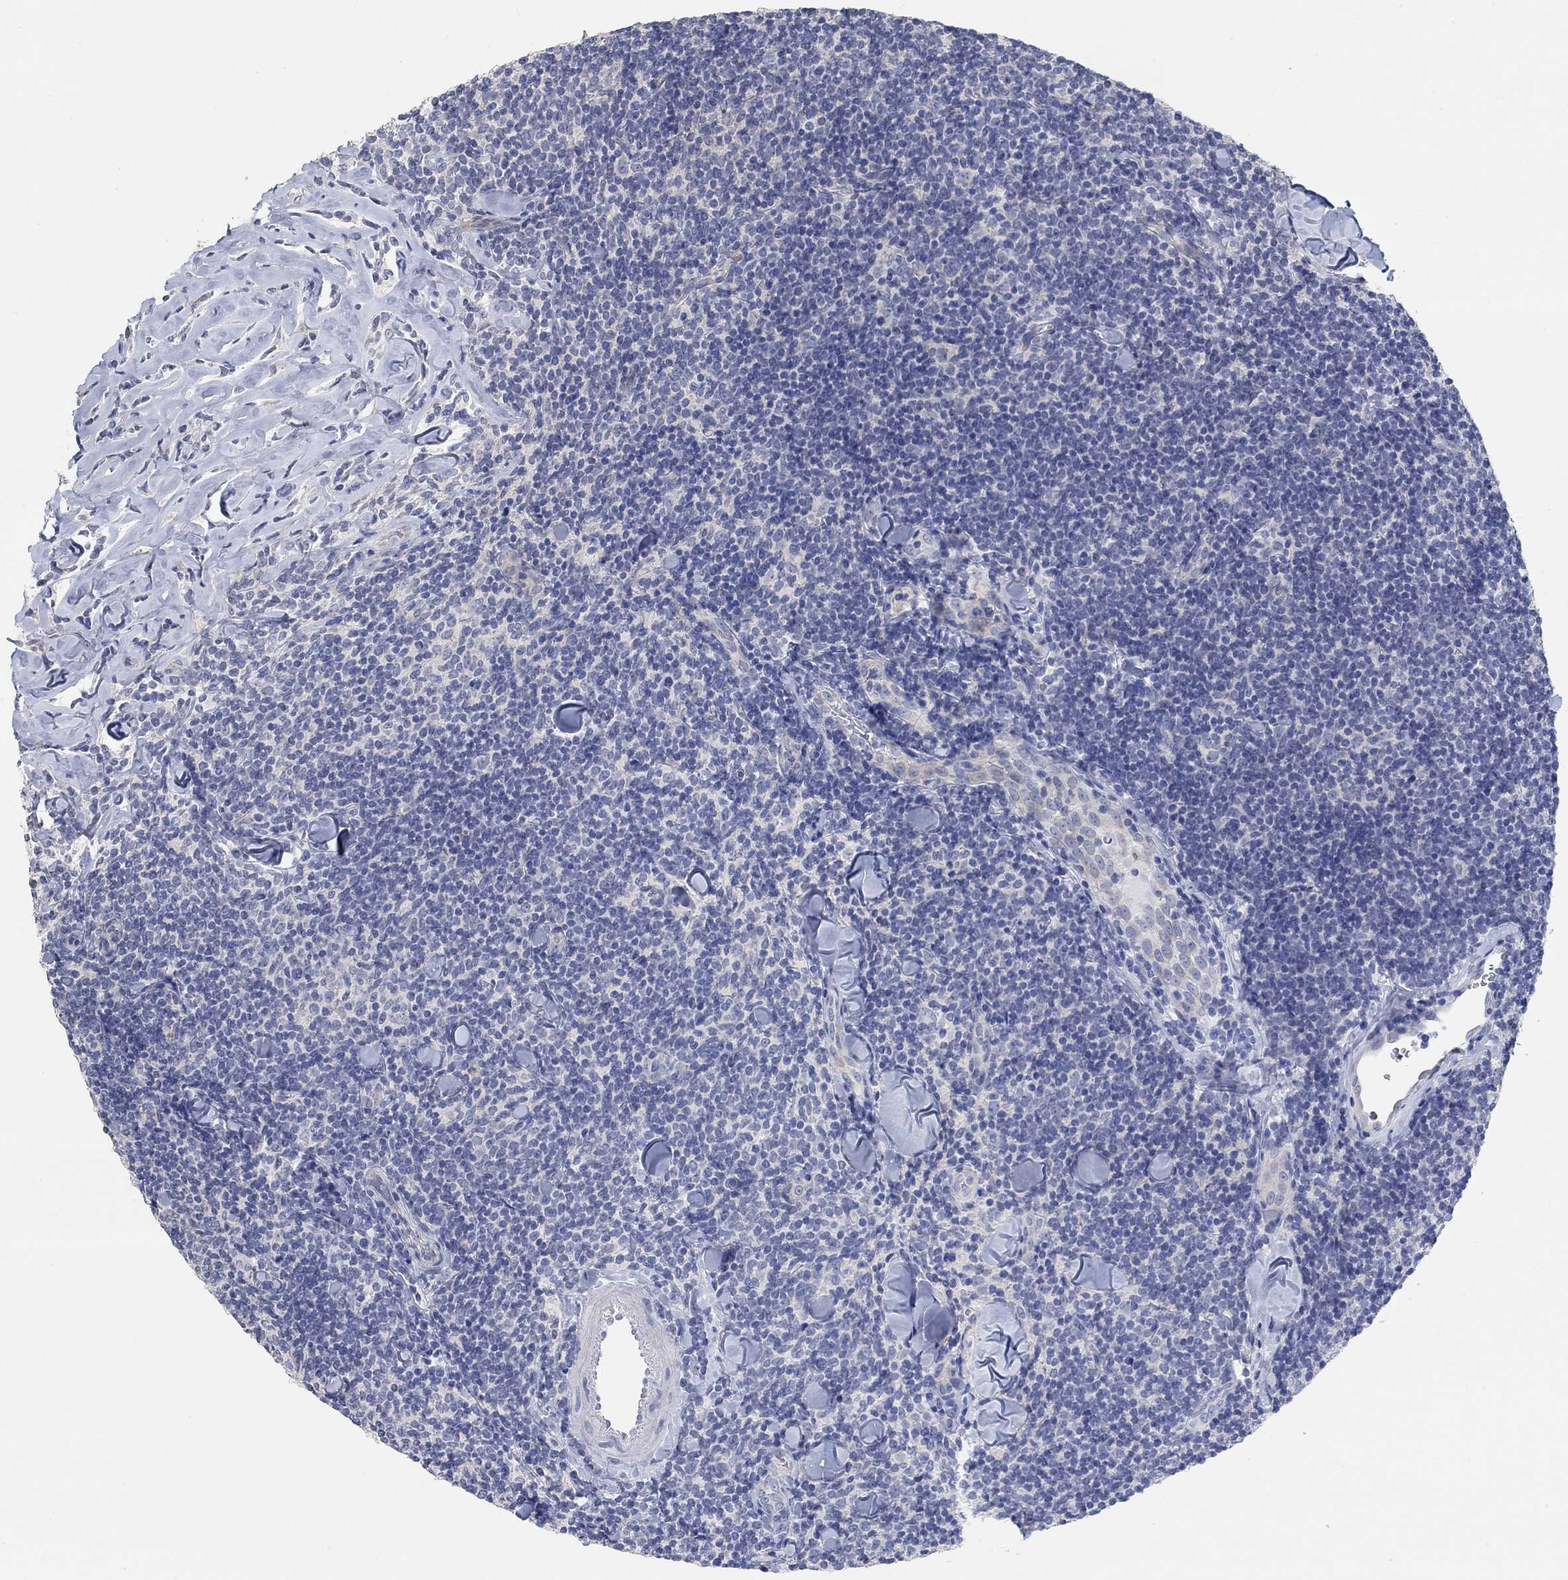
{"staining": {"intensity": "negative", "quantity": "none", "location": "none"}, "tissue": "lymphoma", "cell_type": "Tumor cells", "image_type": "cancer", "snomed": [{"axis": "morphology", "description": "Malignant lymphoma, non-Hodgkin's type, Low grade"}, {"axis": "topography", "description": "Lymph node"}], "caption": "Immunohistochemistry micrograph of neoplastic tissue: malignant lymphoma, non-Hodgkin's type (low-grade) stained with DAB exhibits no significant protein staining in tumor cells. Nuclei are stained in blue.", "gene": "NLRP14", "patient": {"sex": "female", "age": 56}}